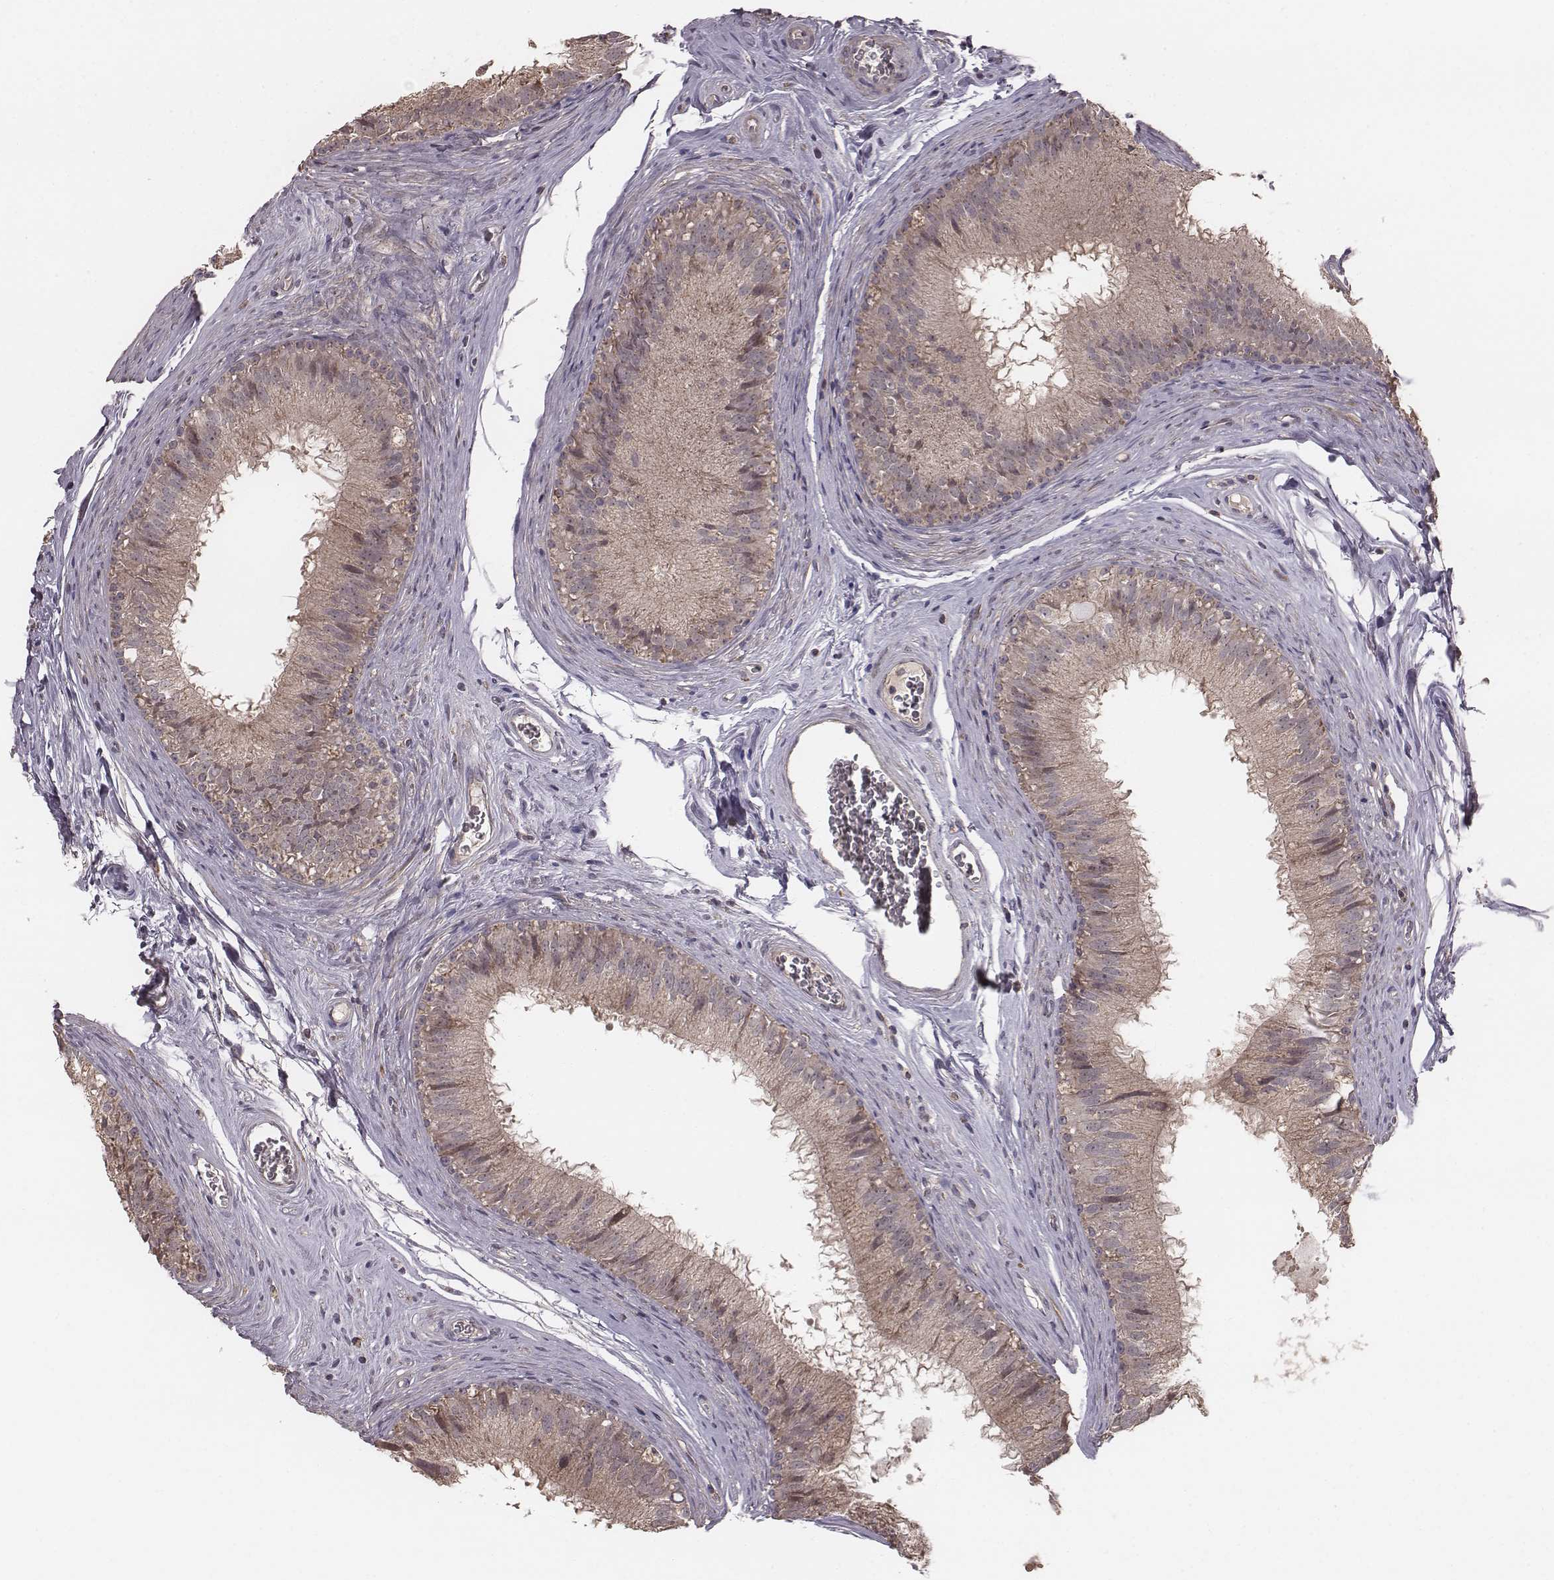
{"staining": {"intensity": "moderate", "quantity": ">75%", "location": "cytoplasmic/membranous"}, "tissue": "epididymis", "cell_type": "Glandular cells", "image_type": "normal", "snomed": [{"axis": "morphology", "description": "Normal tissue, NOS"}, {"axis": "topography", "description": "Epididymis"}], "caption": "Human epididymis stained for a protein (brown) demonstrates moderate cytoplasmic/membranous positive positivity in about >75% of glandular cells.", "gene": "PDCD2L", "patient": {"sex": "male", "age": 37}}